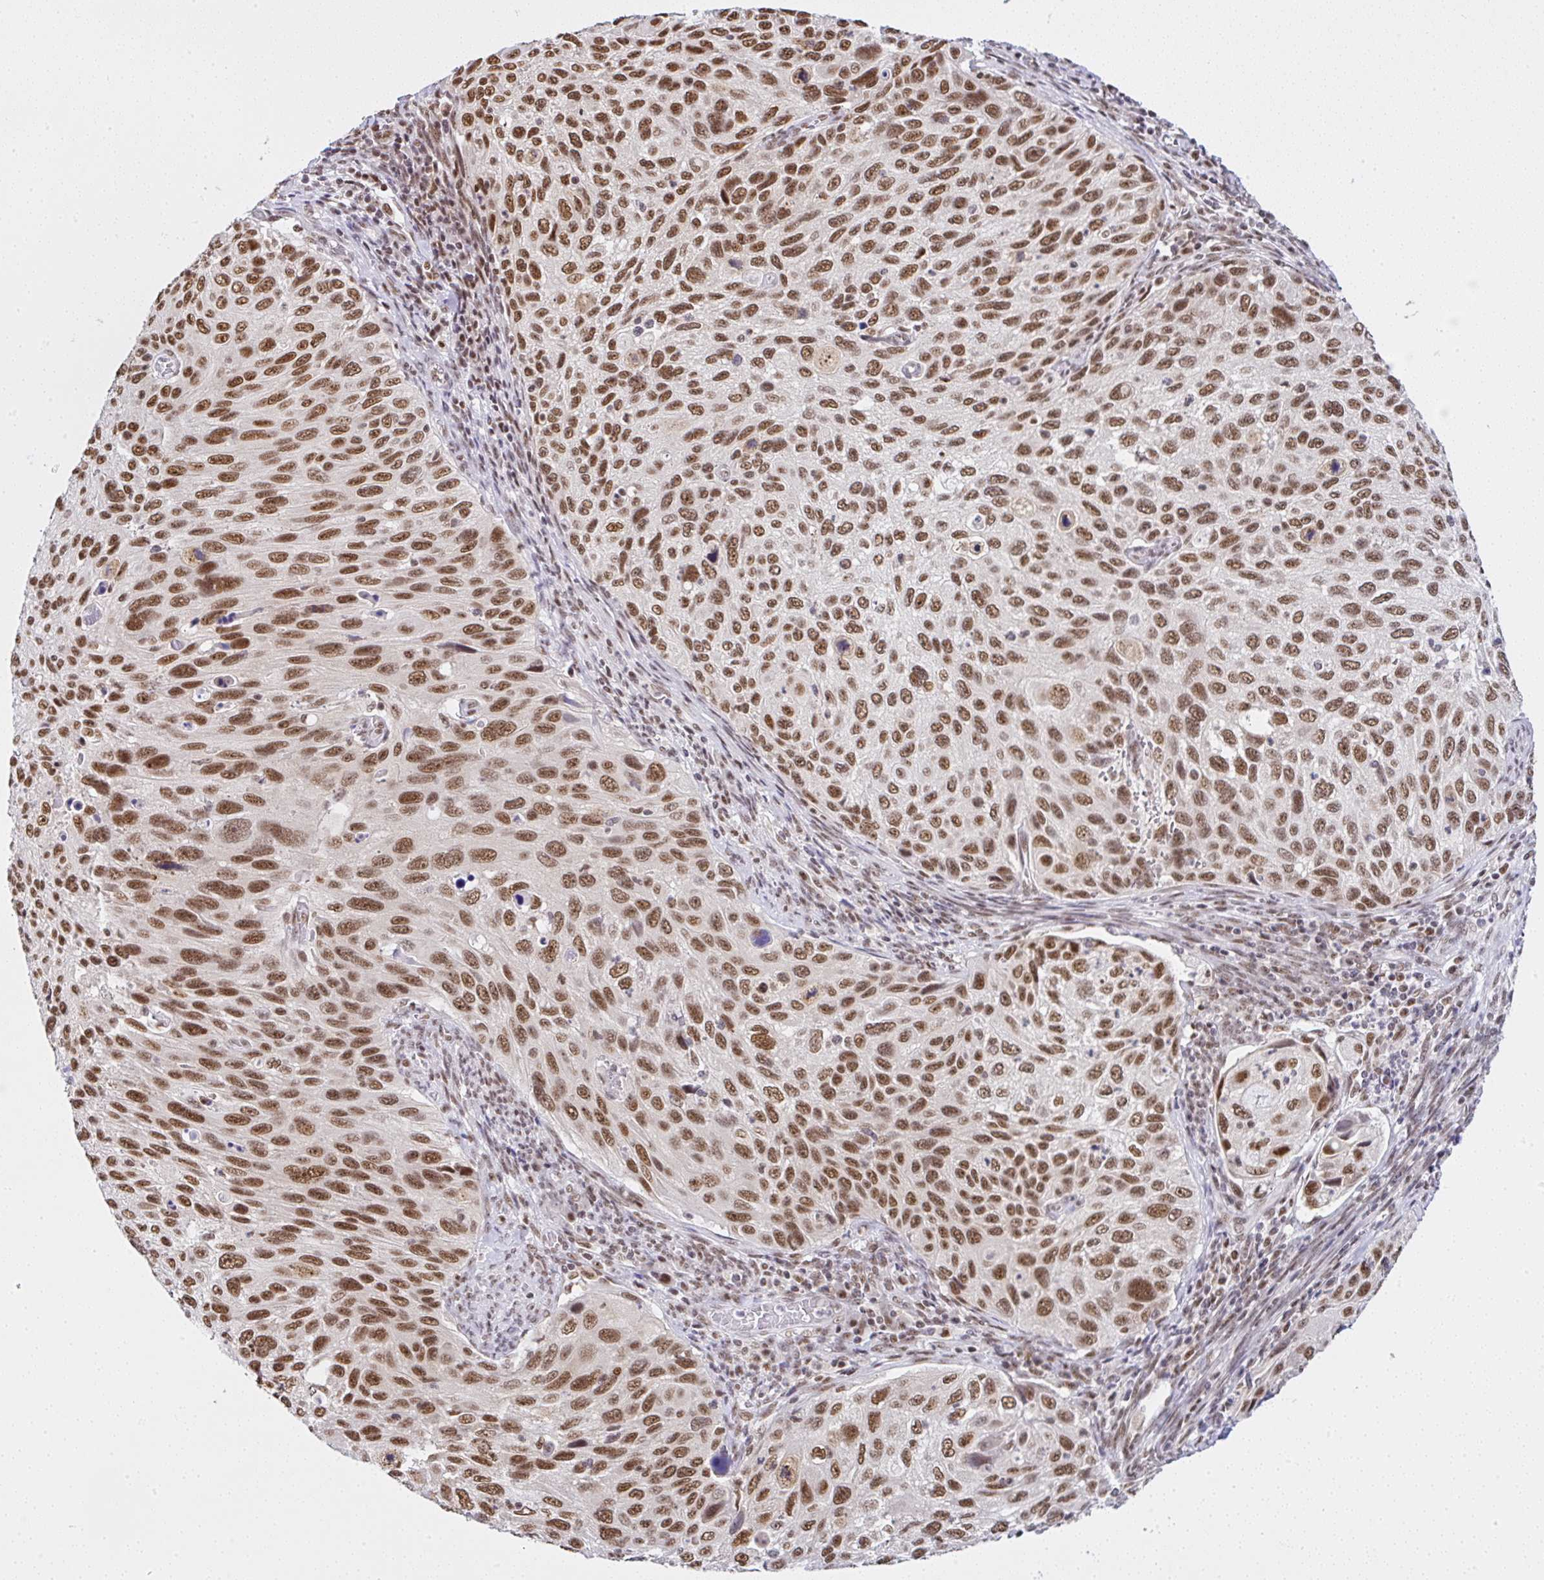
{"staining": {"intensity": "moderate", "quantity": ">75%", "location": "nuclear"}, "tissue": "cervical cancer", "cell_type": "Tumor cells", "image_type": "cancer", "snomed": [{"axis": "morphology", "description": "Squamous cell carcinoma, NOS"}, {"axis": "topography", "description": "Cervix"}], "caption": "Immunohistochemistry of human cervical cancer (squamous cell carcinoma) exhibits medium levels of moderate nuclear staining in about >75% of tumor cells.", "gene": "PTPN2", "patient": {"sex": "female", "age": 70}}